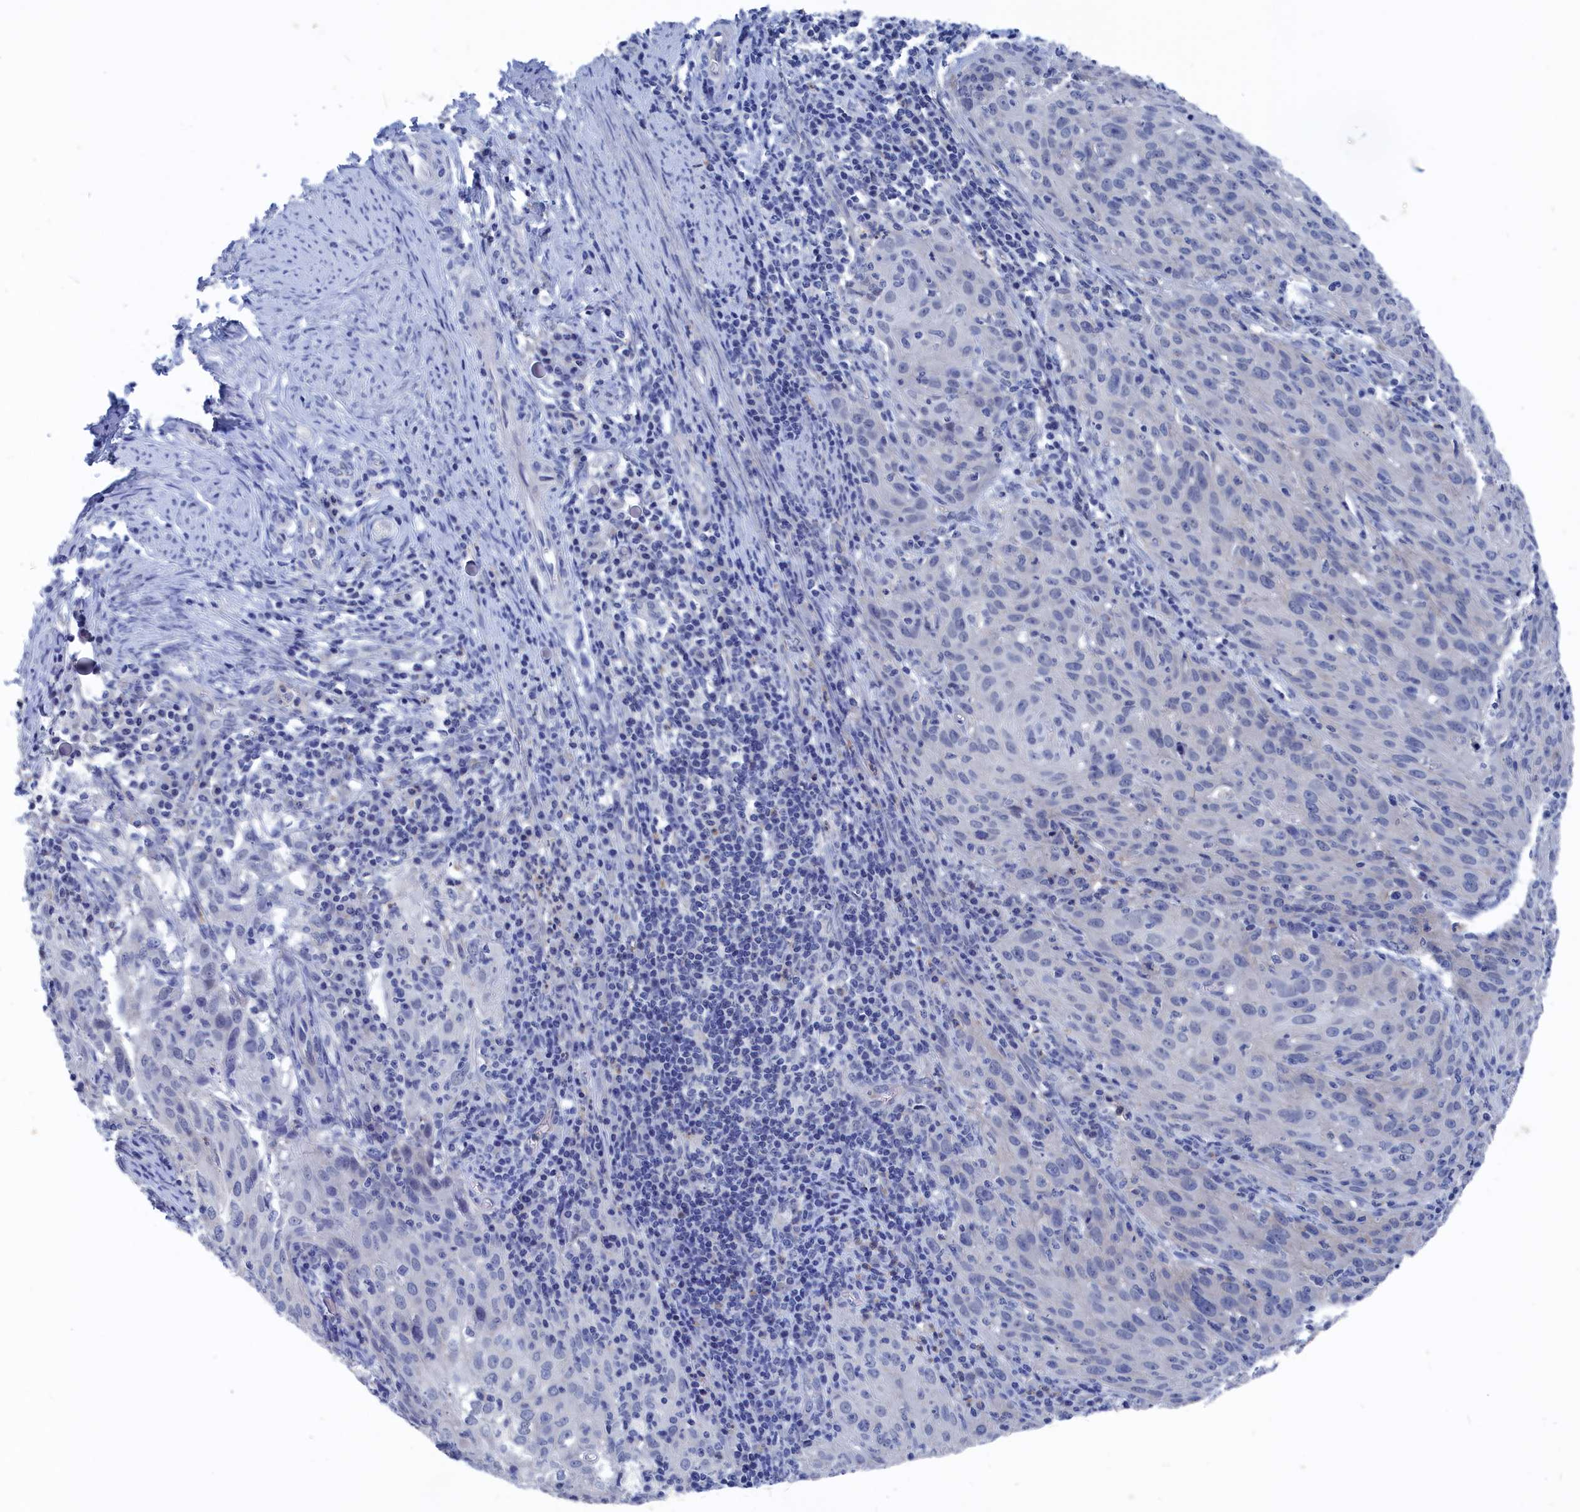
{"staining": {"intensity": "negative", "quantity": "none", "location": "none"}, "tissue": "cervical cancer", "cell_type": "Tumor cells", "image_type": "cancer", "snomed": [{"axis": "morphology", "description": "Squamous cell carcinoma, NOS"}, {"axis": "topography", "description": "Cervix"}], "caption": "There is no significant expression in tumor cells of cervical cancer. (DAB immunohistochemistry, high magnification).", "gene": "MARCHF3", "patient": {"sex": "female", "age": 50}}